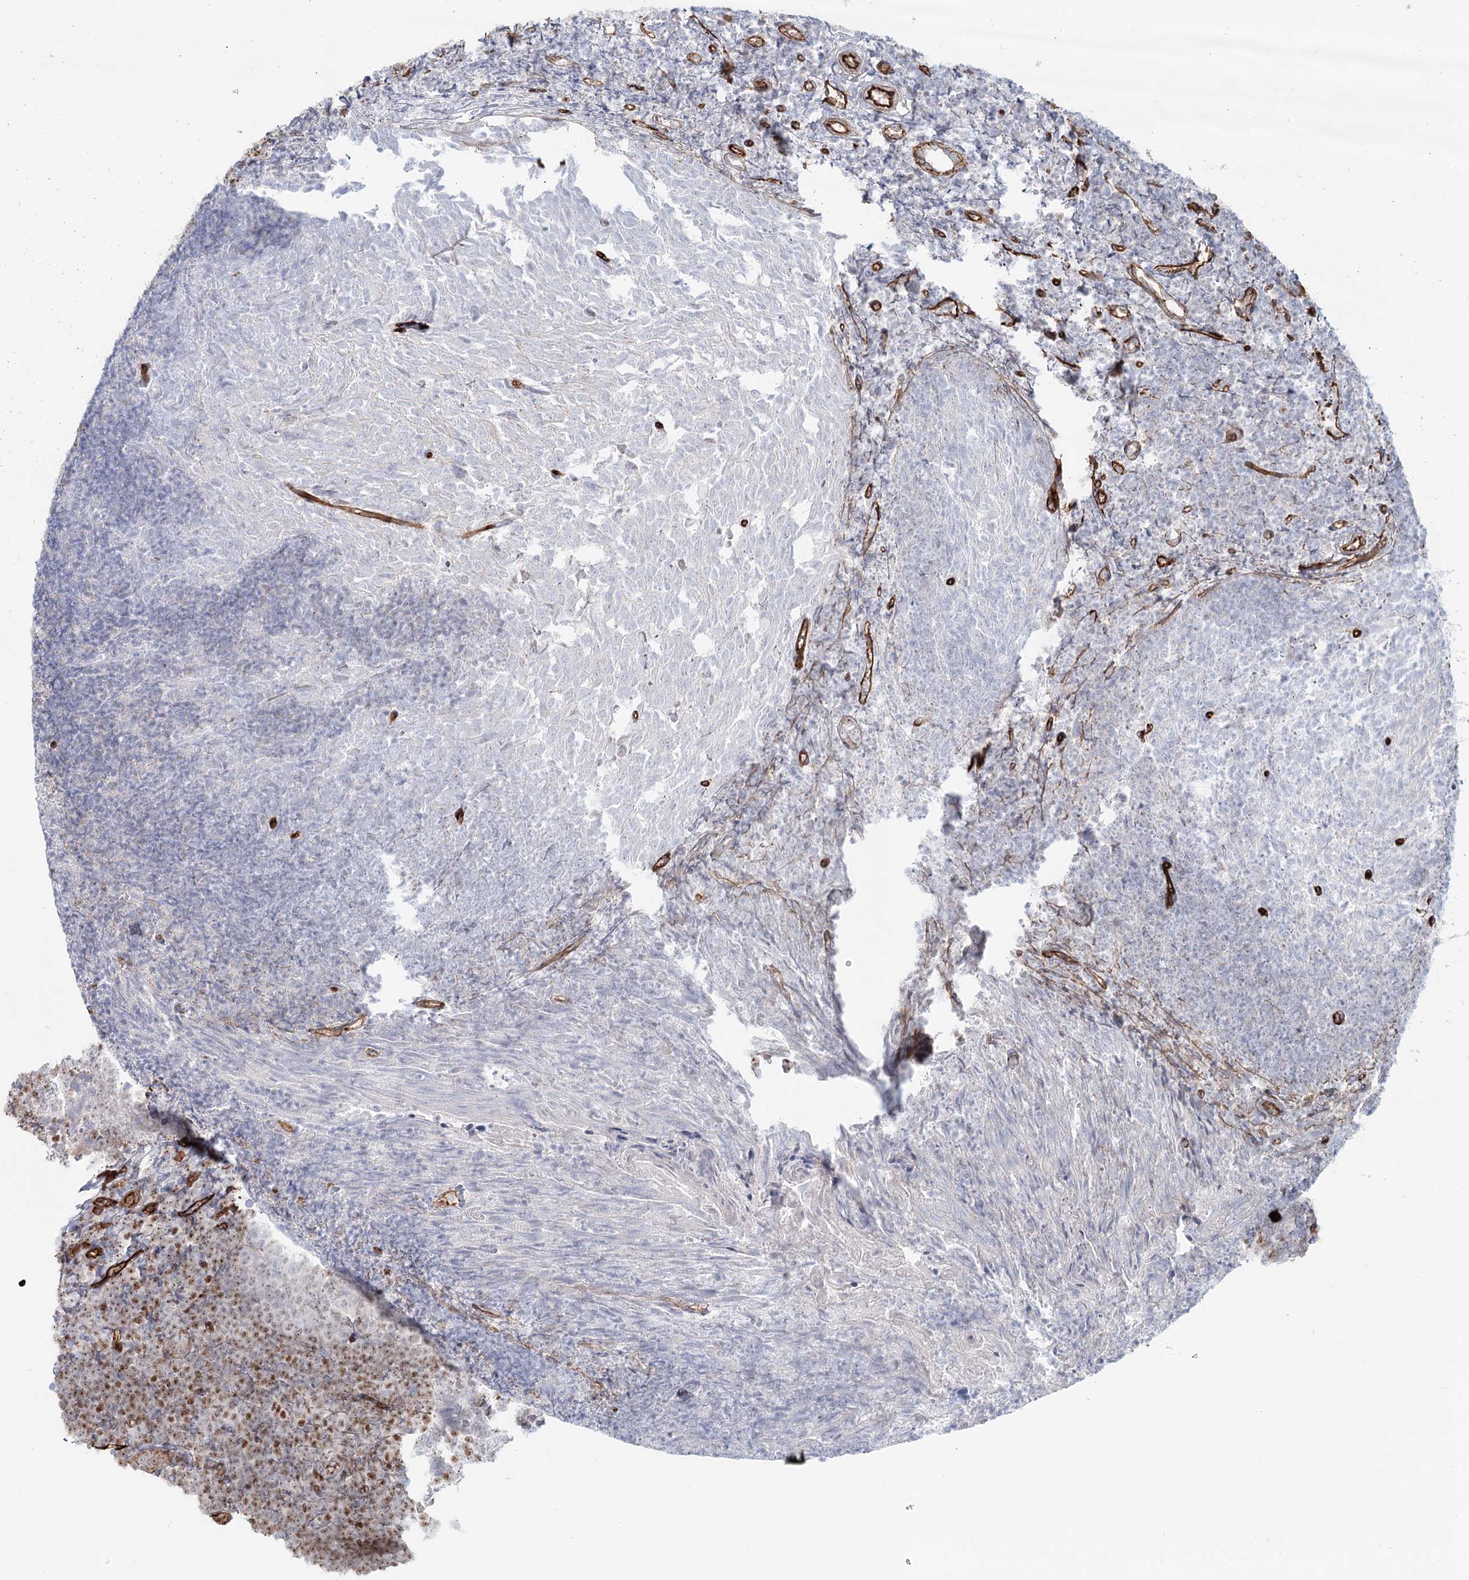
{"staining": {"intensity": "negative", "quantity": "none", "location": "none"}, "tissue": "tonsil", "cell_type": "Germinal center cells", "image_type": "normal", "snomed": [{"axis": "morphology", "description": "Normal tissue, NOS"}, {"axis": "topography", "description": "Tonsil"}], "caption": "Germinal center cells show no significant staining in unremarkable tonsil. (DAB (3,3'-diaminobenzidine) immunohistochemistry (IHC) with hematoxylin counter stain).", "gene": "ZFYVE28", "patient": {"sex": "female", "age": 10}}